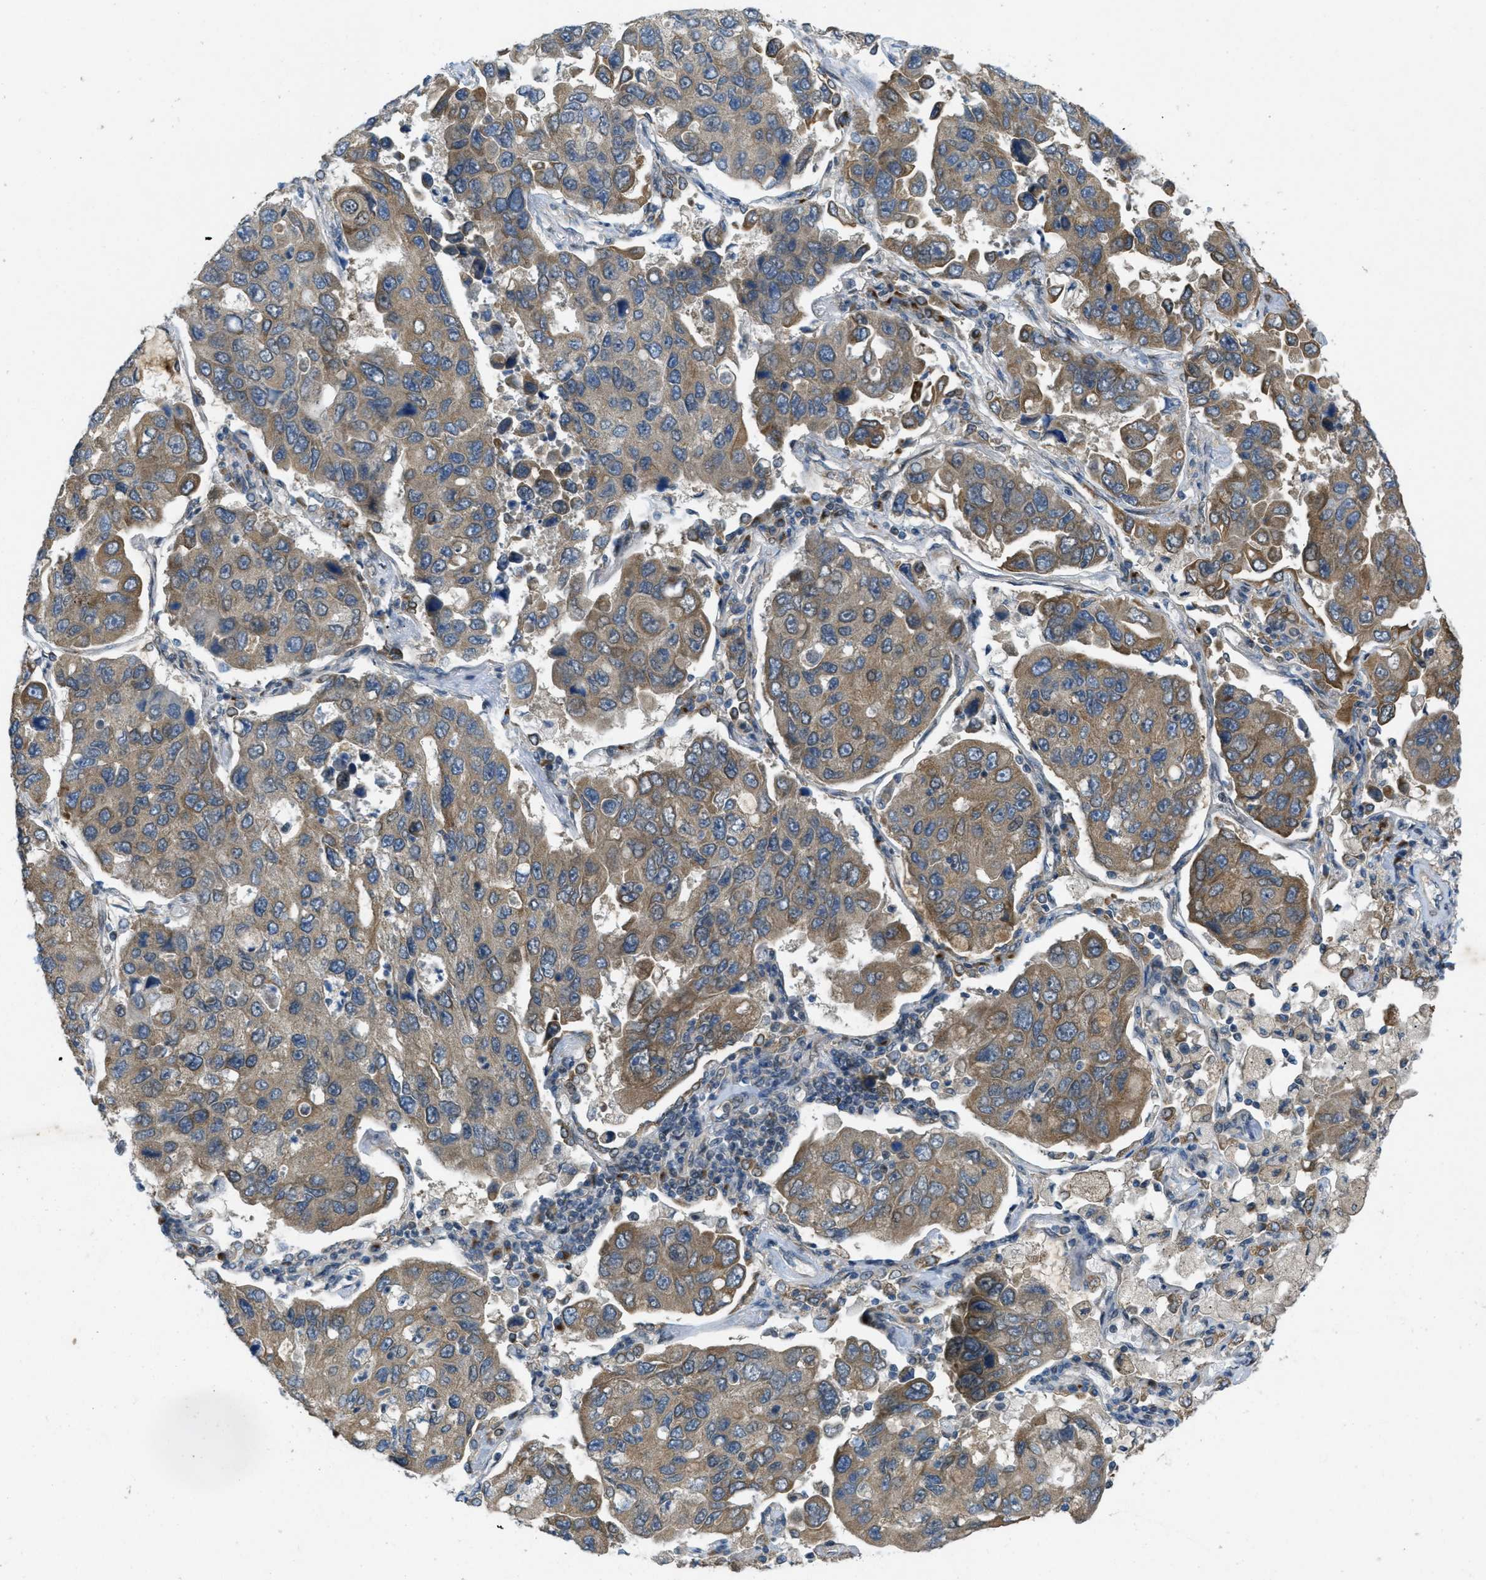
{"staining": {"intensity": "moderate", "quantity": "25%-75%", "location": "cytoplasmic/membranous"}, "tissue": "lung cancer", "cell_type": "Tumor cells", "image_type": "cancer", "snomed": [{"axis": "morphology", "description": "Adenocarcinoma, NOS"}, {"axis": "topography", "description": "Lung"}], "caption": "Human lung adenocarcinoma stained for a protein (brown) reveals moderate cytoplasmic/membranous positive staining in approximately 25%-75% of tumor cells.", "gene": "IFNLR1", "patient": {"sex": "male", "age": 64}}